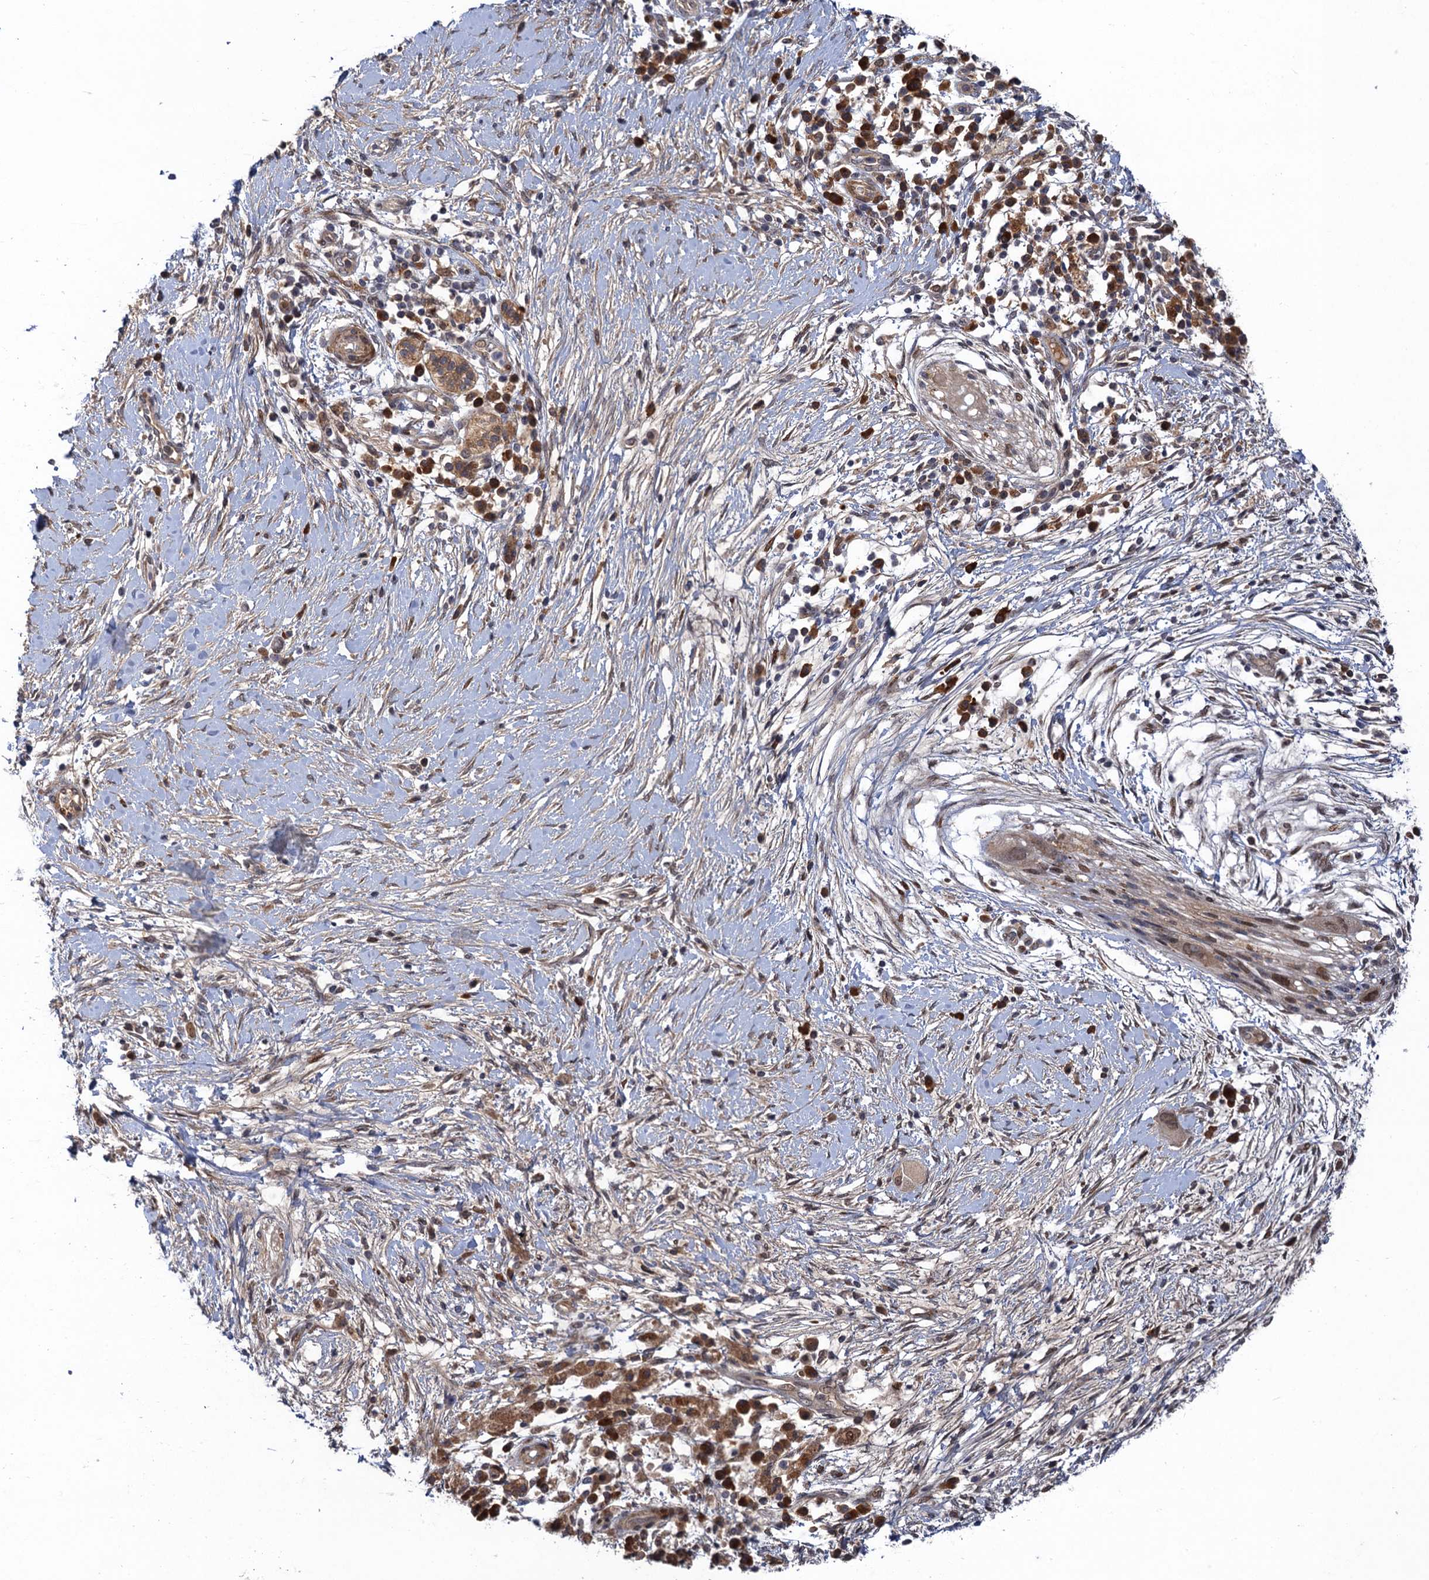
{"staining": {"intensity": "moderate", "quantity": ">75%", "location": "cytoplasmic/membranous,nuclear"}, "tissue": "pancreatic cancer", "cell_type": "Tumor cells", "image_type": "cancer", "snomed": [{"axis": "morphology", "description": "Adenocarcinoma, NOS"}, {"axis": "topography", "description": "Pancreas"}], "caption": "This is an image of IHC staining of adenocarcinoma (pancreatic), which shows moderate expression in the cytoplasmic/membranous and nuclear of tumor cells.", "gene": "NEK8", "patient": {"sex": "male", "age": 68}}